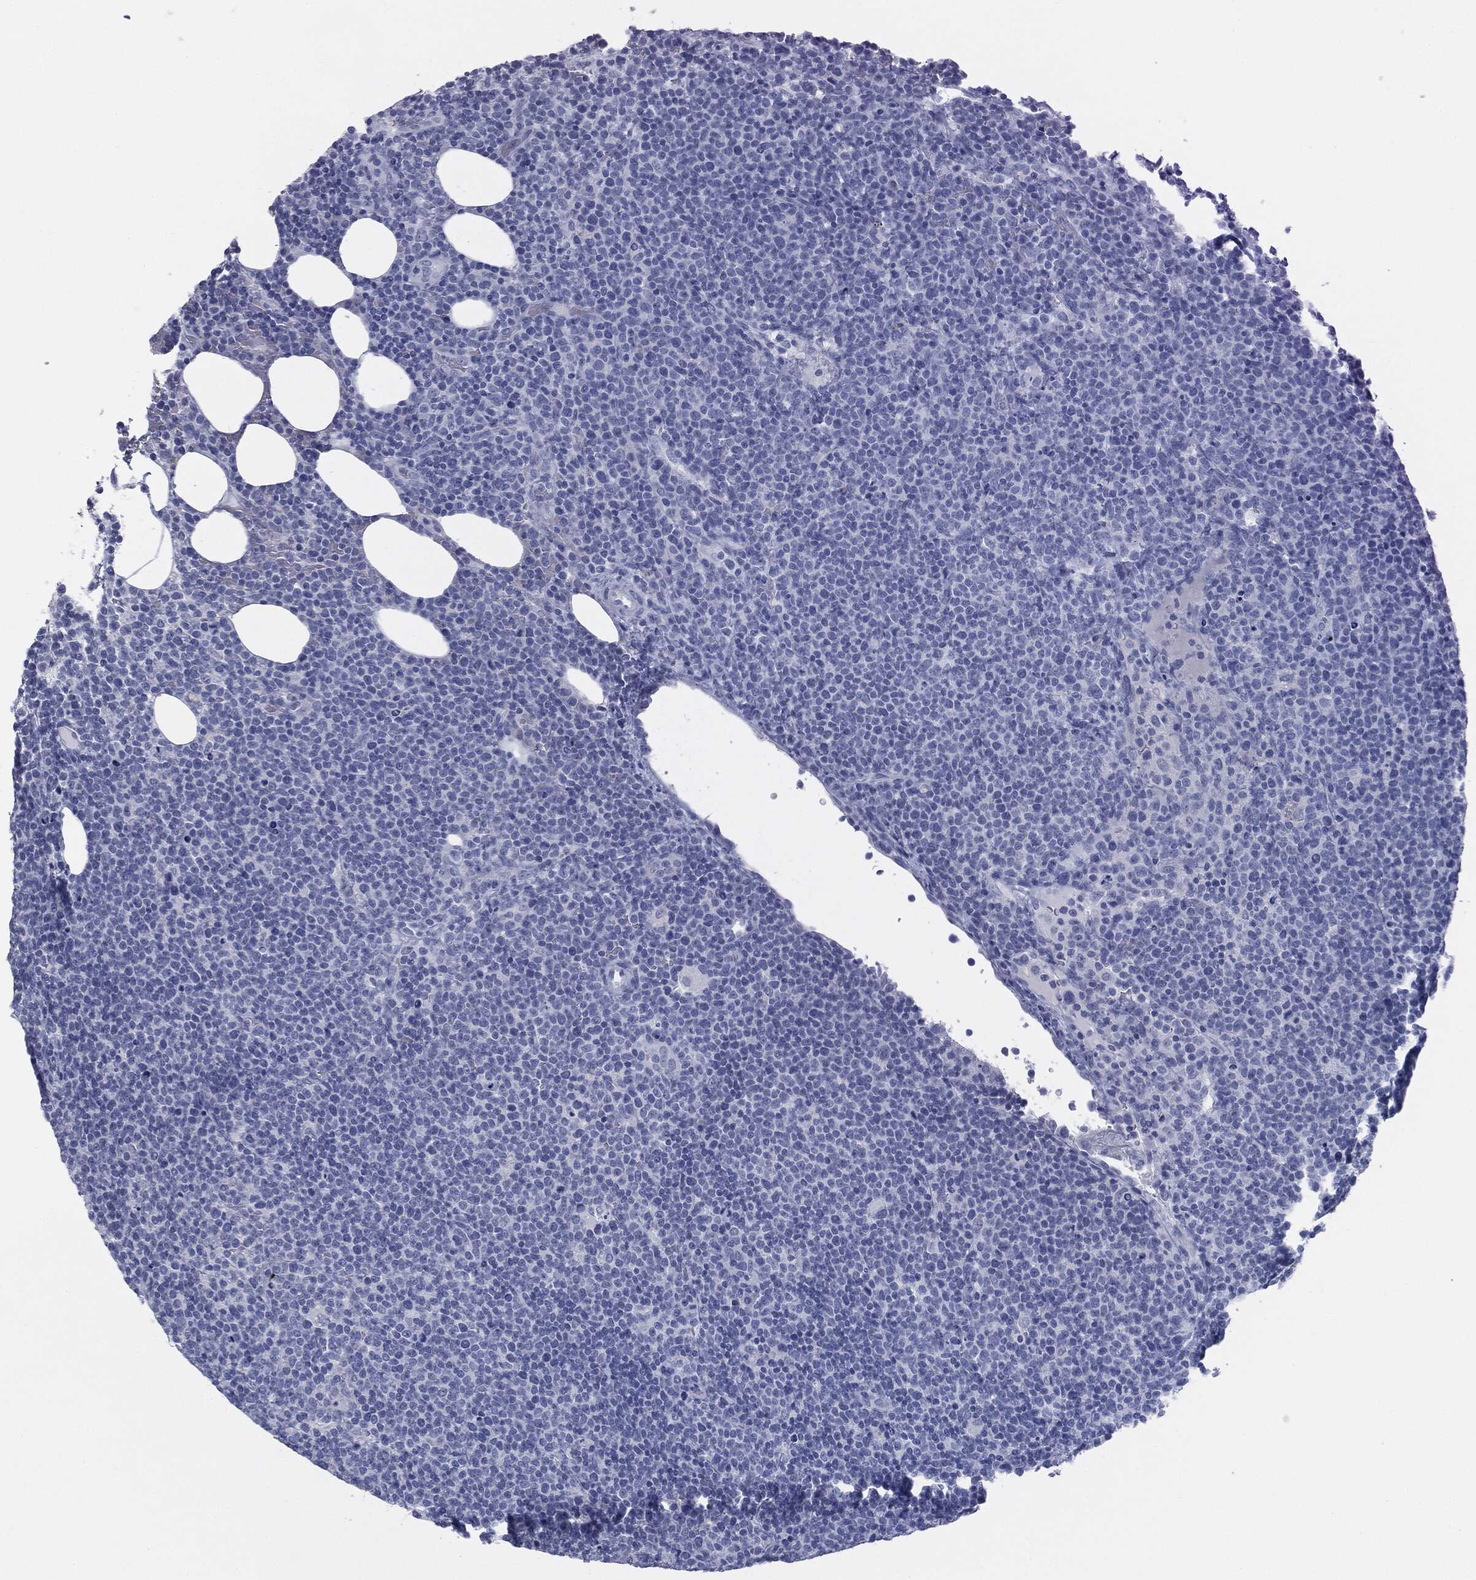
{"staining": {"intensity": "negative", "quantity": "none", "location": "none"}, "tissue": "lymphoma", "cell_type": "Tumor cells", "image_type": "cancer", "snomed": [{"axis": "morphology", "description": "Malignant lymphoma, non-Hodgkin's type, High grade"}, {"axis": "topography", "description": "Lymph node"}], "caption": "Tumor cells show no significant protein staining in lymphoma.", "gene": "MUC5AC", "patient": {"sex": "male", "age": 61}}